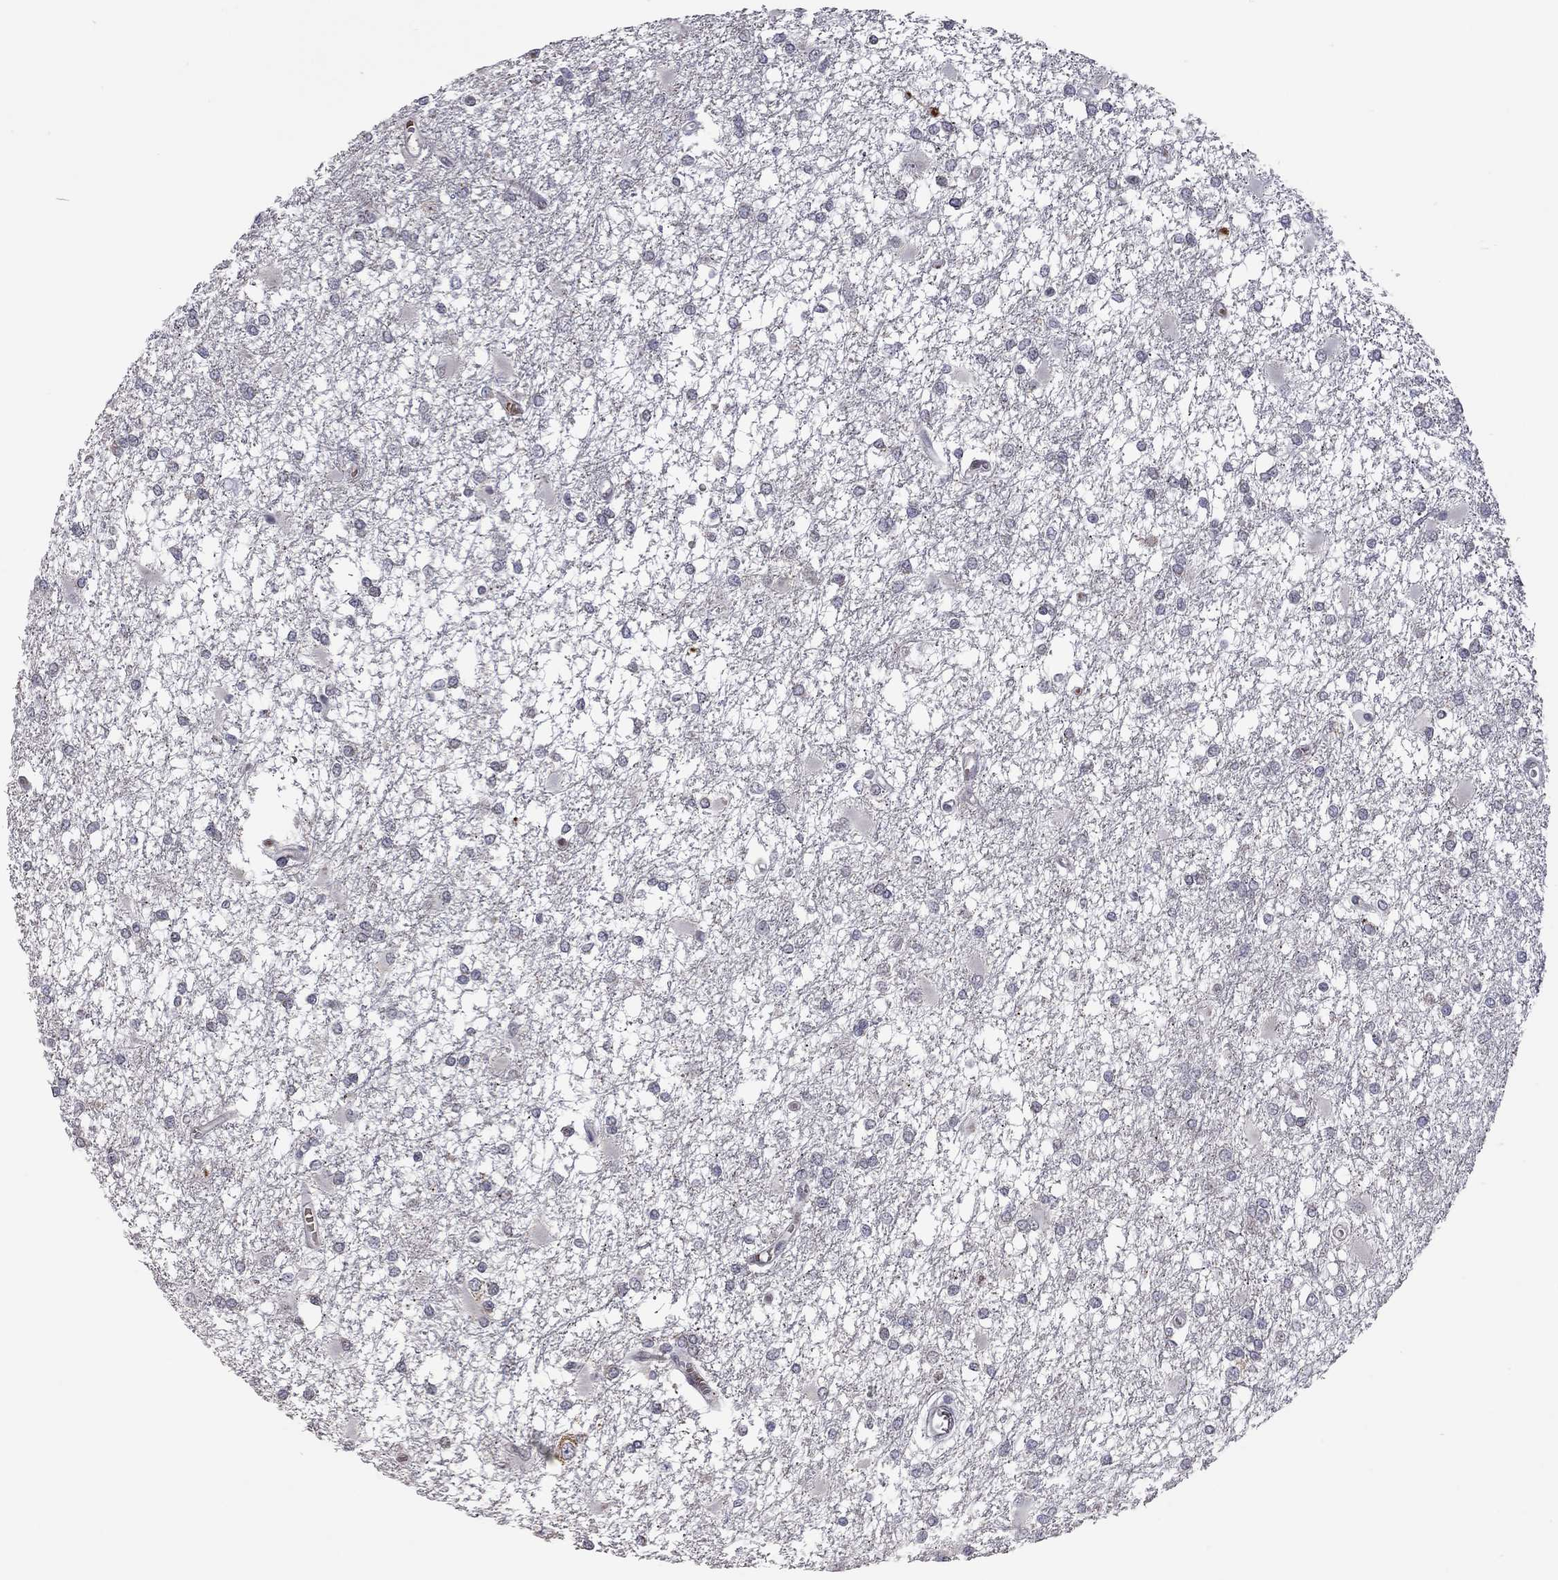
{"staining": {"intensity": "negative", "quantity": "none", "location": "none"}, "tissue": "glioma", "cell_type": "Tumor cells", "image_type": "cancer", "snomed": [{"axis": "morphology", "description": "Glioma, malignant, High grade"}, {"axis": "topography", "description": "Cerebral cortex"}], "caption": "There is no significant expression in tumor cells of glioma. (DAB immunohistochemistry (IHC) visualized using brightfield microscopy, high magnification).", "gene": "MC3R", "patient": {"sex": "male", "age": 79}}